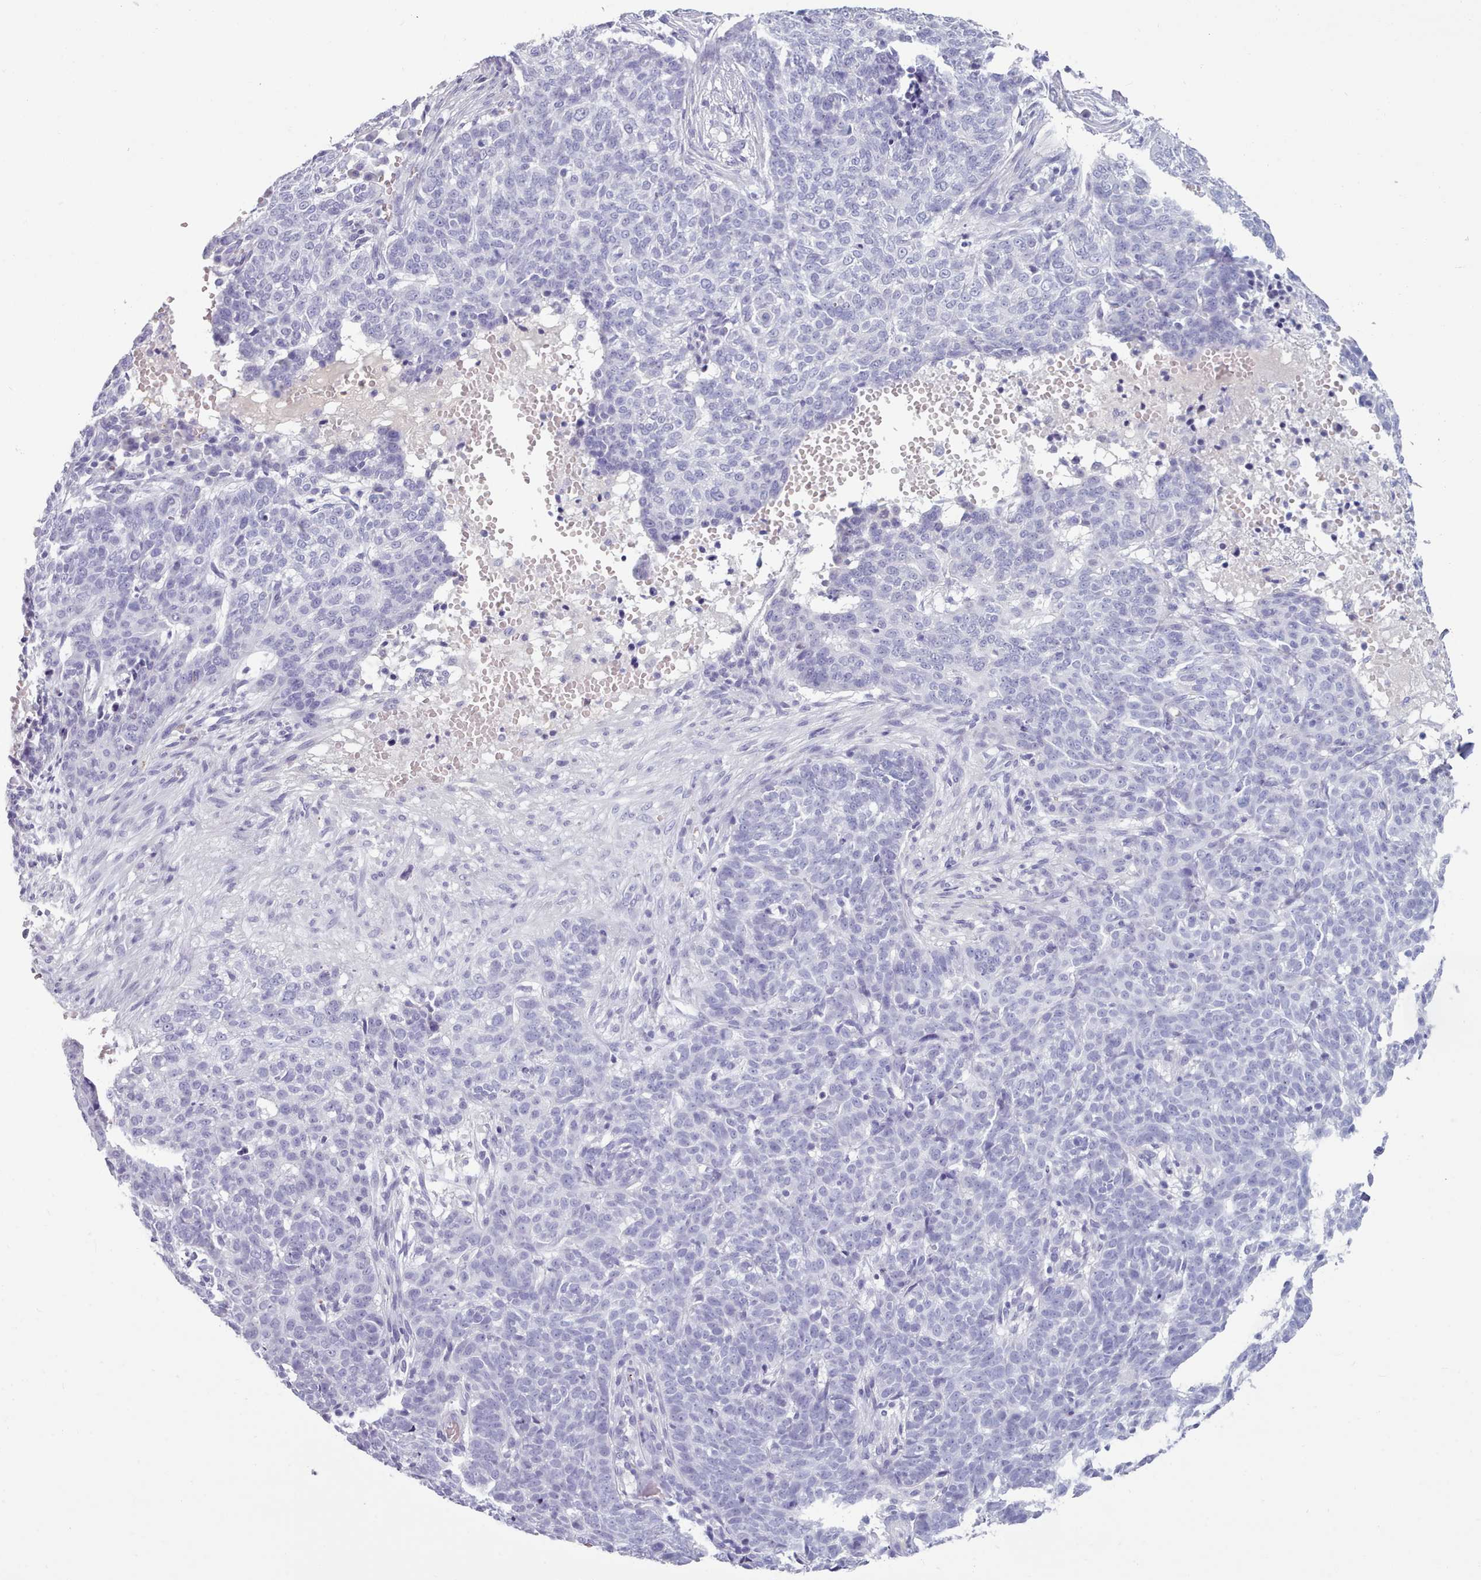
{"staining": {"intensity": "negative", "quantity": "none", "location": "none"}, "tissue": "skin cancer", "cell_type": "Tumor cells", "image_type": "cancer", "snomed": [{"axis": "morphology", "description": "Basal cell carcinoma"}, {"axis": "topography", "description": "Skin"}], "caption": "IHC image of human skin cancer stained for a protein (brown), which exhibits no expression in tumor cells.", "gene": "ZNF43", "patient": {"sex": "male", "age": 85}}